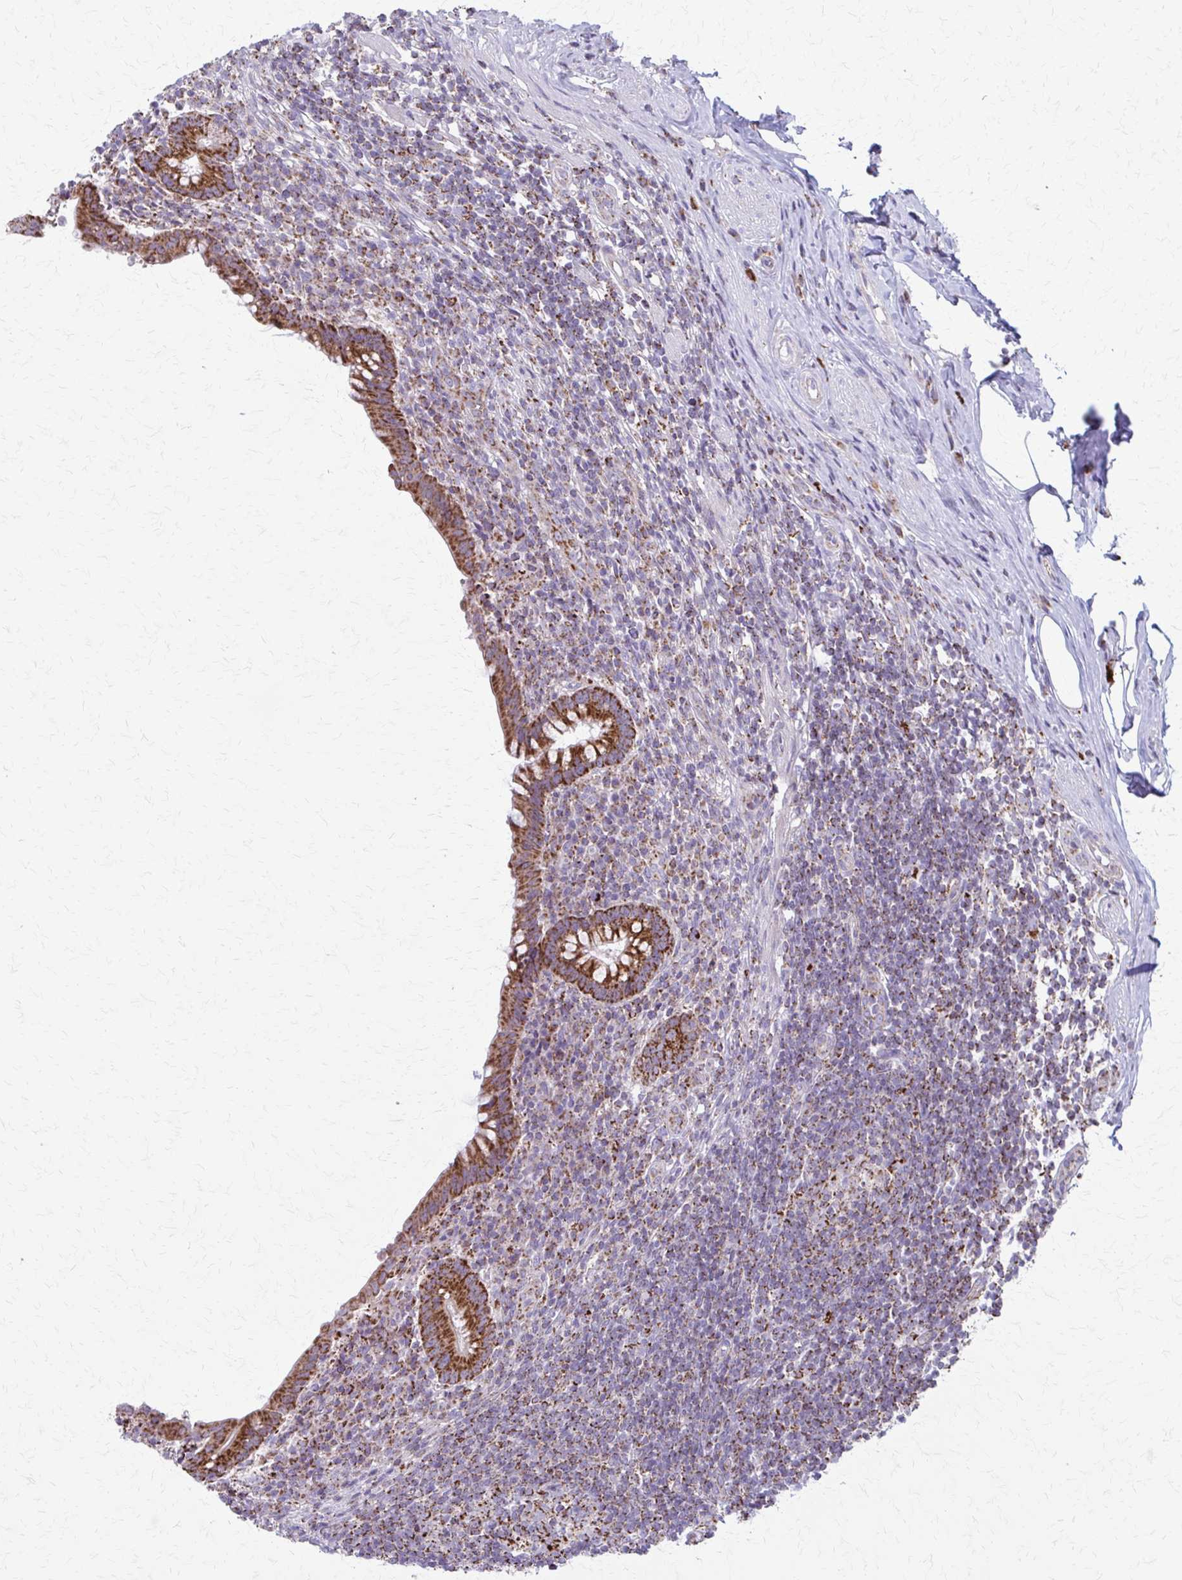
{"staining": {"intensity": "strong", "quantity": ">75%", "location": "cytoplasmic/membranous"}, "tissue": "appendix", "cell_type": "Glandular cells", "image_type": "normal", "snomed": [{"axis": "morphology", "description": "Normal tissue, NOS"}, {"axis": "topography", "description": "Appendix"}], "caption": "Immunohistochemical staining of unremarkable appendix reveals >75% levels of strong cytoplasmic/membranous protein positivity in approximately >75% of glandular cells.", "gene": "TVP23A", "patient": {"sex": "female", "age": 56}}